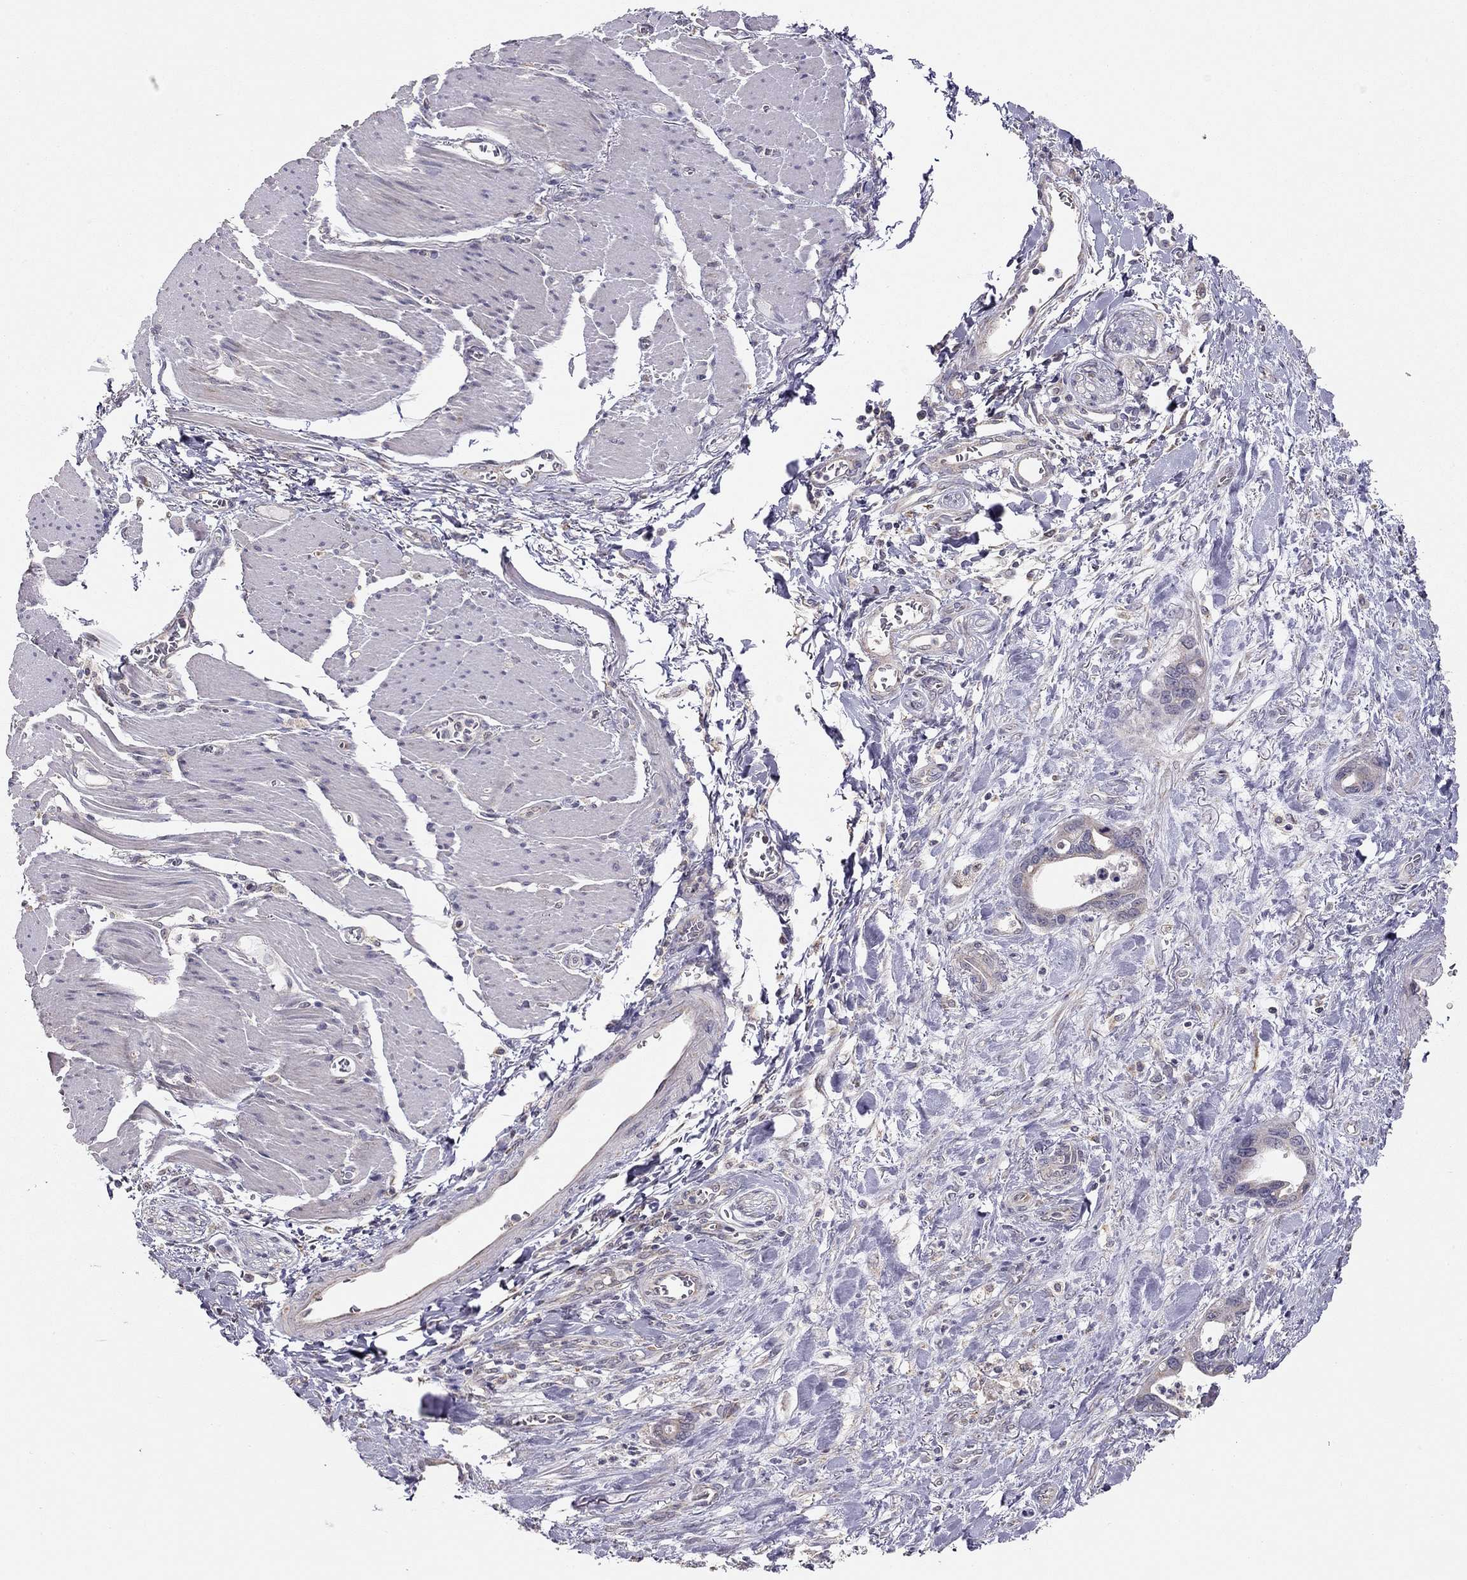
{"staining": {"intensity": "negative", "quantity": "none", "location": "none"}, "tissue": "stomach cancer", "cell_type": "Tumor cells", "image_type": "cancer", "snomed": [{"axis": "morphology", "description": "Normal tissue, NOS"}, {"axis": "morphology", "description": "Adenocarcinoma, NOS"}, {"axis": "topography", "description": "Esophagus"}, {"axis": "topography", "description": "Stomach, upper"}], "caption": "High magnification brightfield microscopy of stomach adenocarcinoma stained with DAB (brown) and counterstained with hematoxylin (blue): tumor cells show no significant staining.", "gene": "LRIT3", "patient": {"sex": "male", "age": 74}}